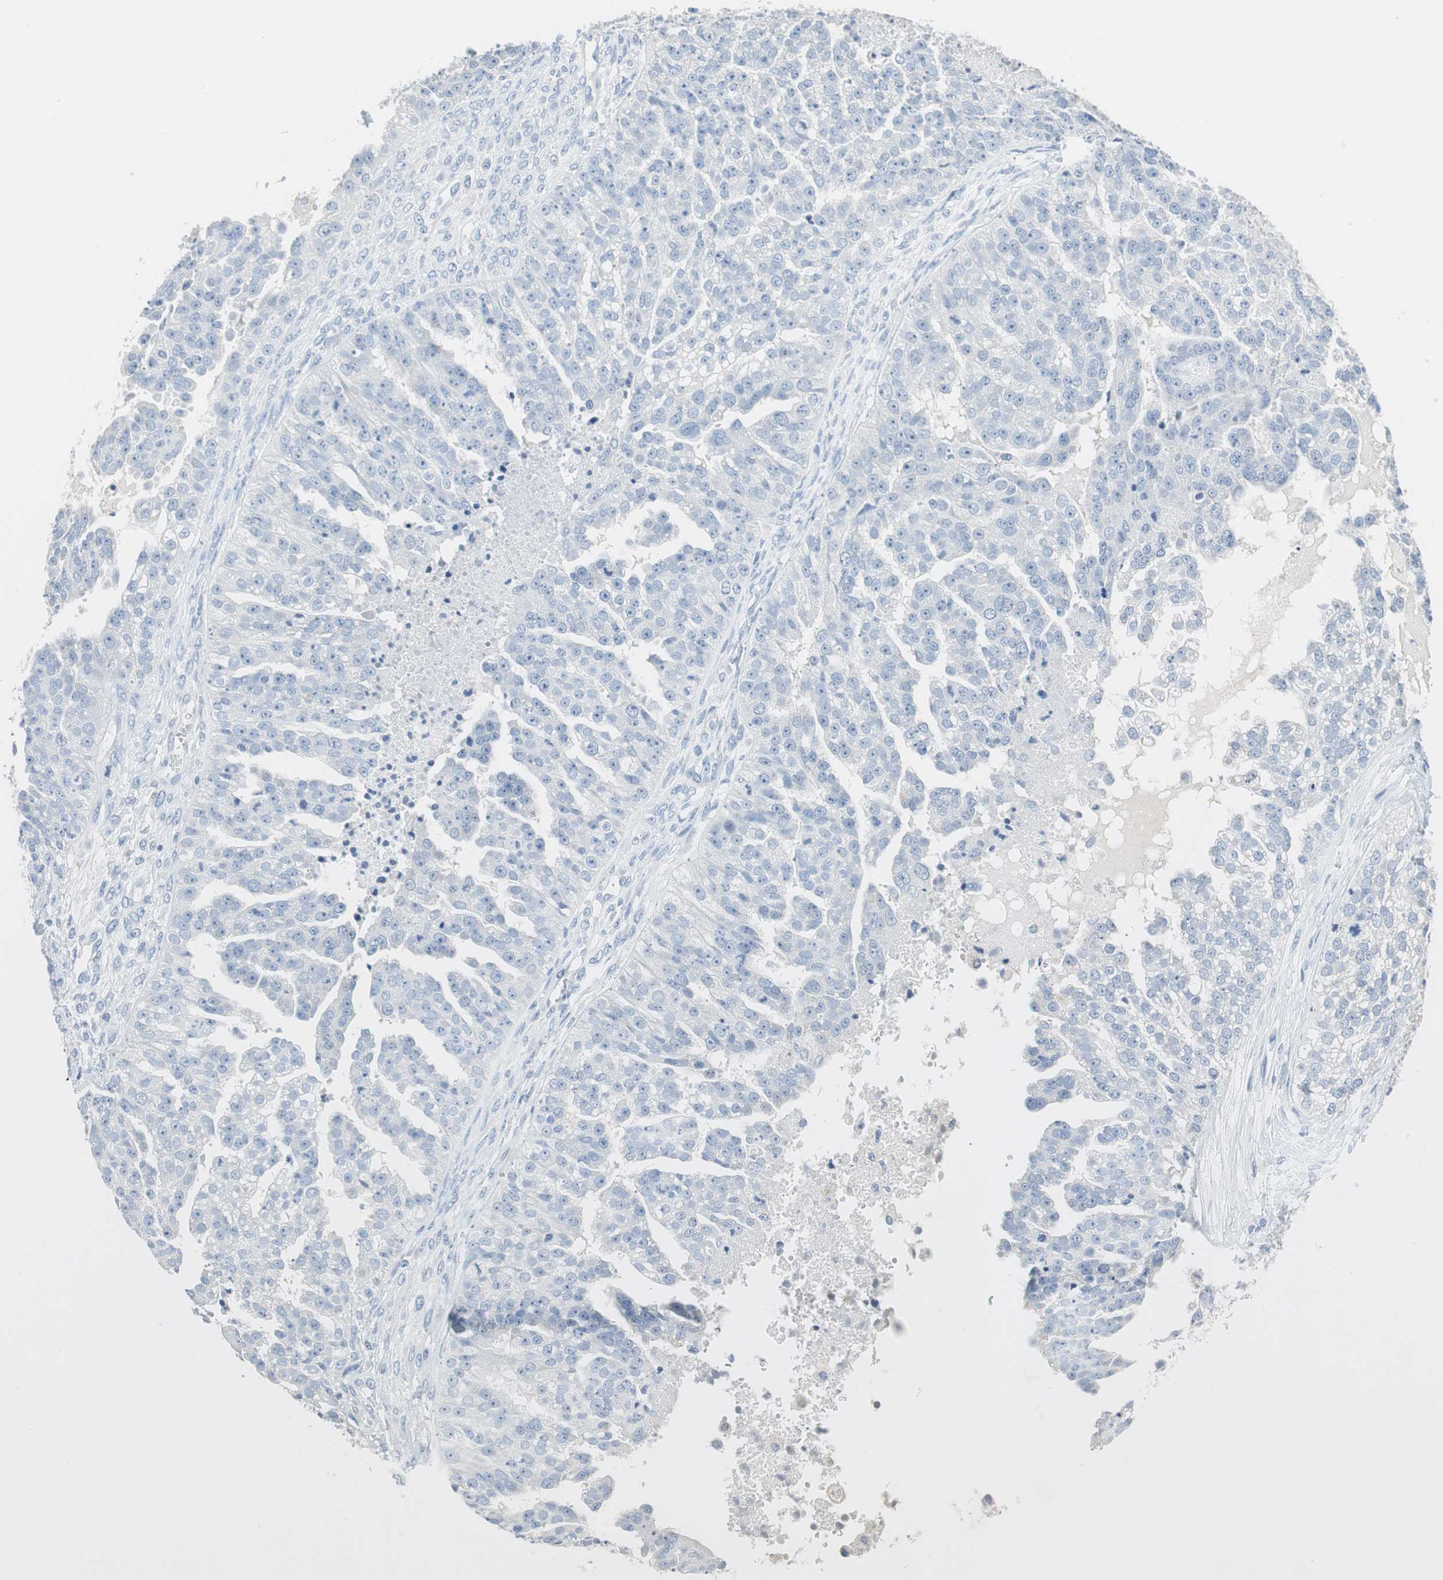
{"staining": {"intensity": "negative", "quantity": "none", "location": "none"}, "tissue": "ovarian cancer", "cell_type": "Tumor cells", "image_type": "cancer", "snomed": [{"axis": "morphology", "description": "Carcinoma, NOS"}, {"axis": "topography", "description": "Soft tissue"}, {"axis": "topography", "description": "Ovary"}], "caption": "The immunohistochemistry (IHC) histopathology image has no significant expression in tumor cells of ovarian carcinoma tissue.", "gene": "GLCCI1", "patient": {"sex": "female", "age": 54}}